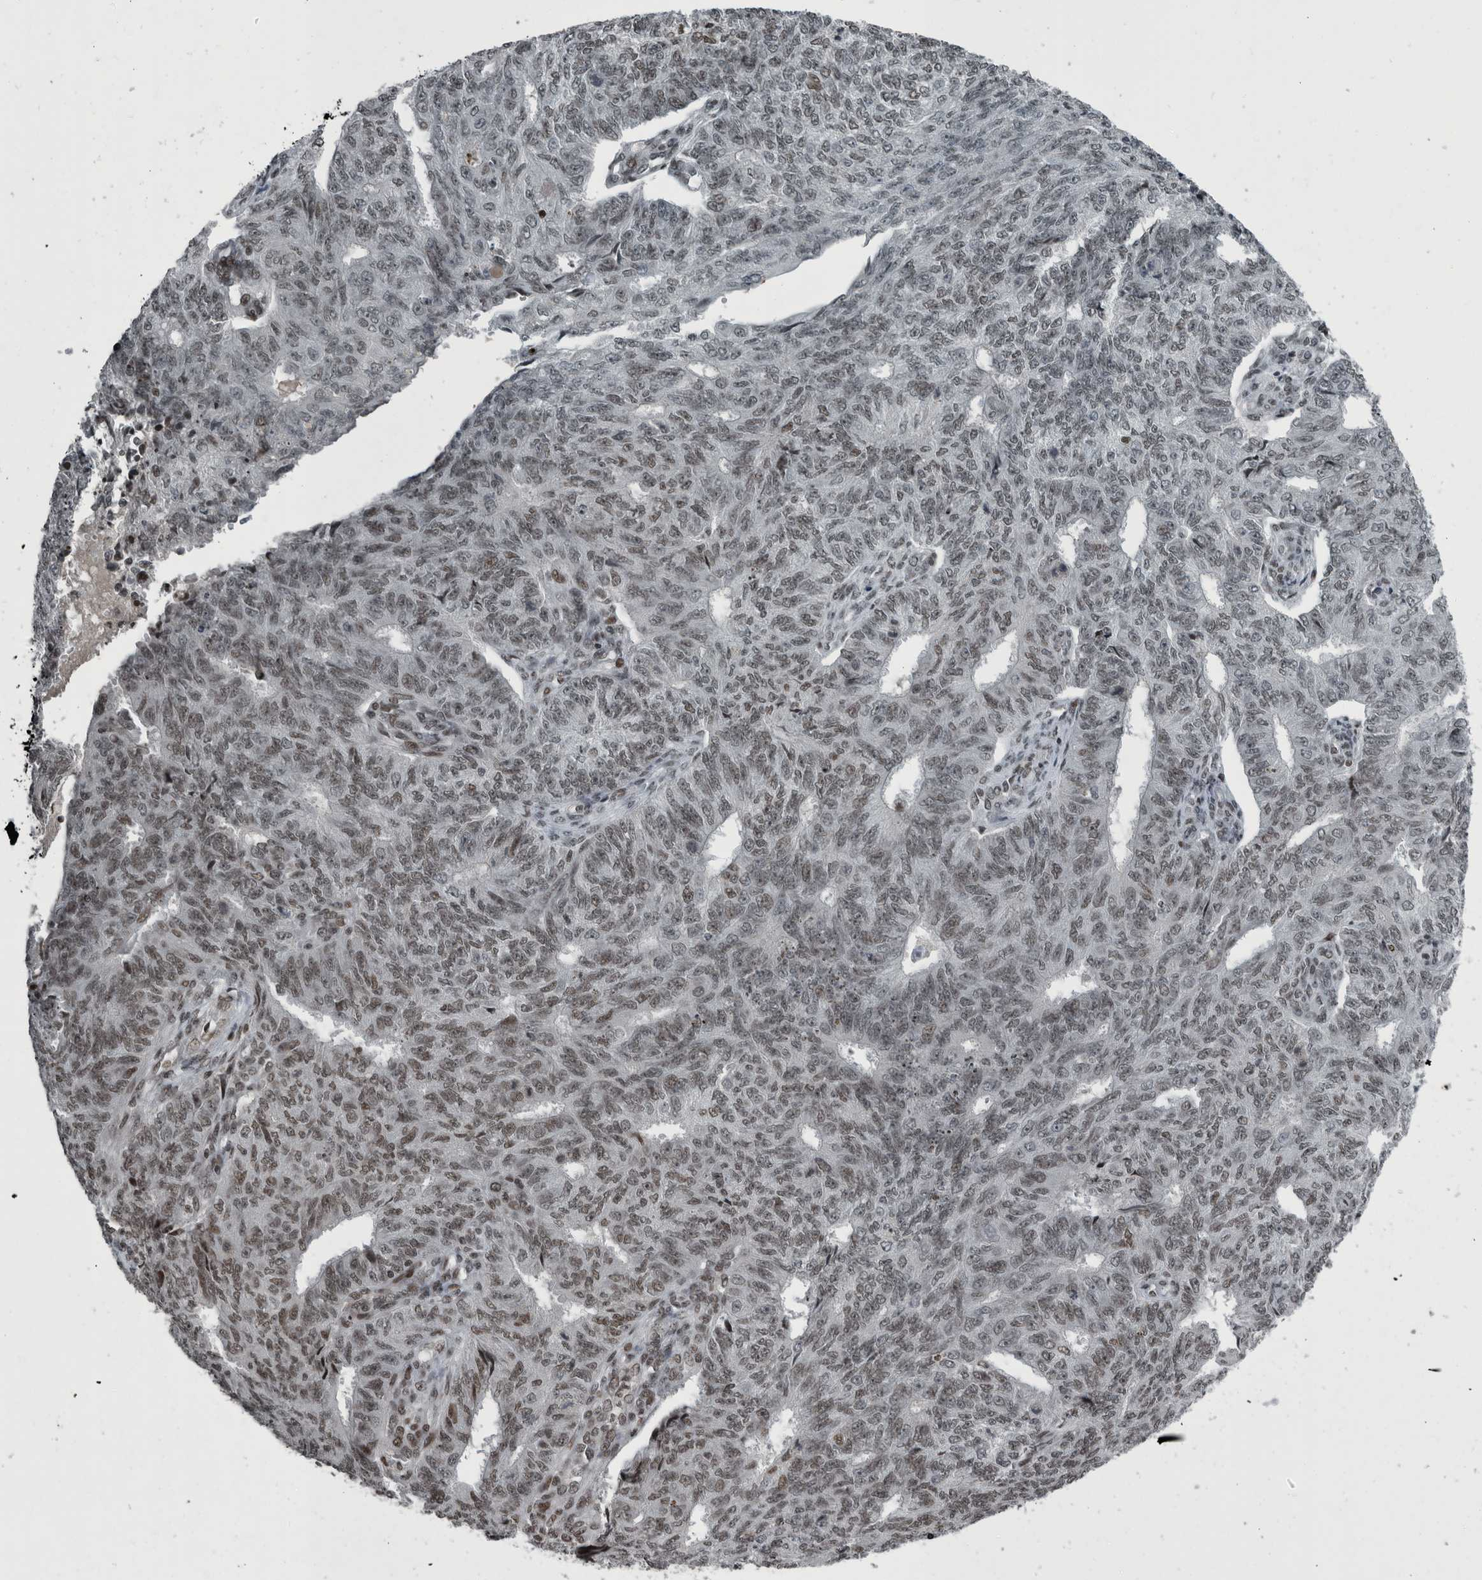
{"staining": {"intensity": "moderate", "quantity": ">75%", "location": "nuclear"}, "tissue": "endometrial cancer", "cell_type": "Tumor cells", "image_type": "cancer", "snomed": [{"axis": "morphology", "description": "Adenocarcinoma, NOS"}, {"axis": "topography", "description": "Endometrium"}], "caption": "There is medium levels of moderate nuclear positivity in tumor cells of endometrial cancer (adenocarcinoma), as demonstrated by immunohistochemical staining (brown color).", "gene": "UNC50", "patient": {"sex": "female", "age": 32}}